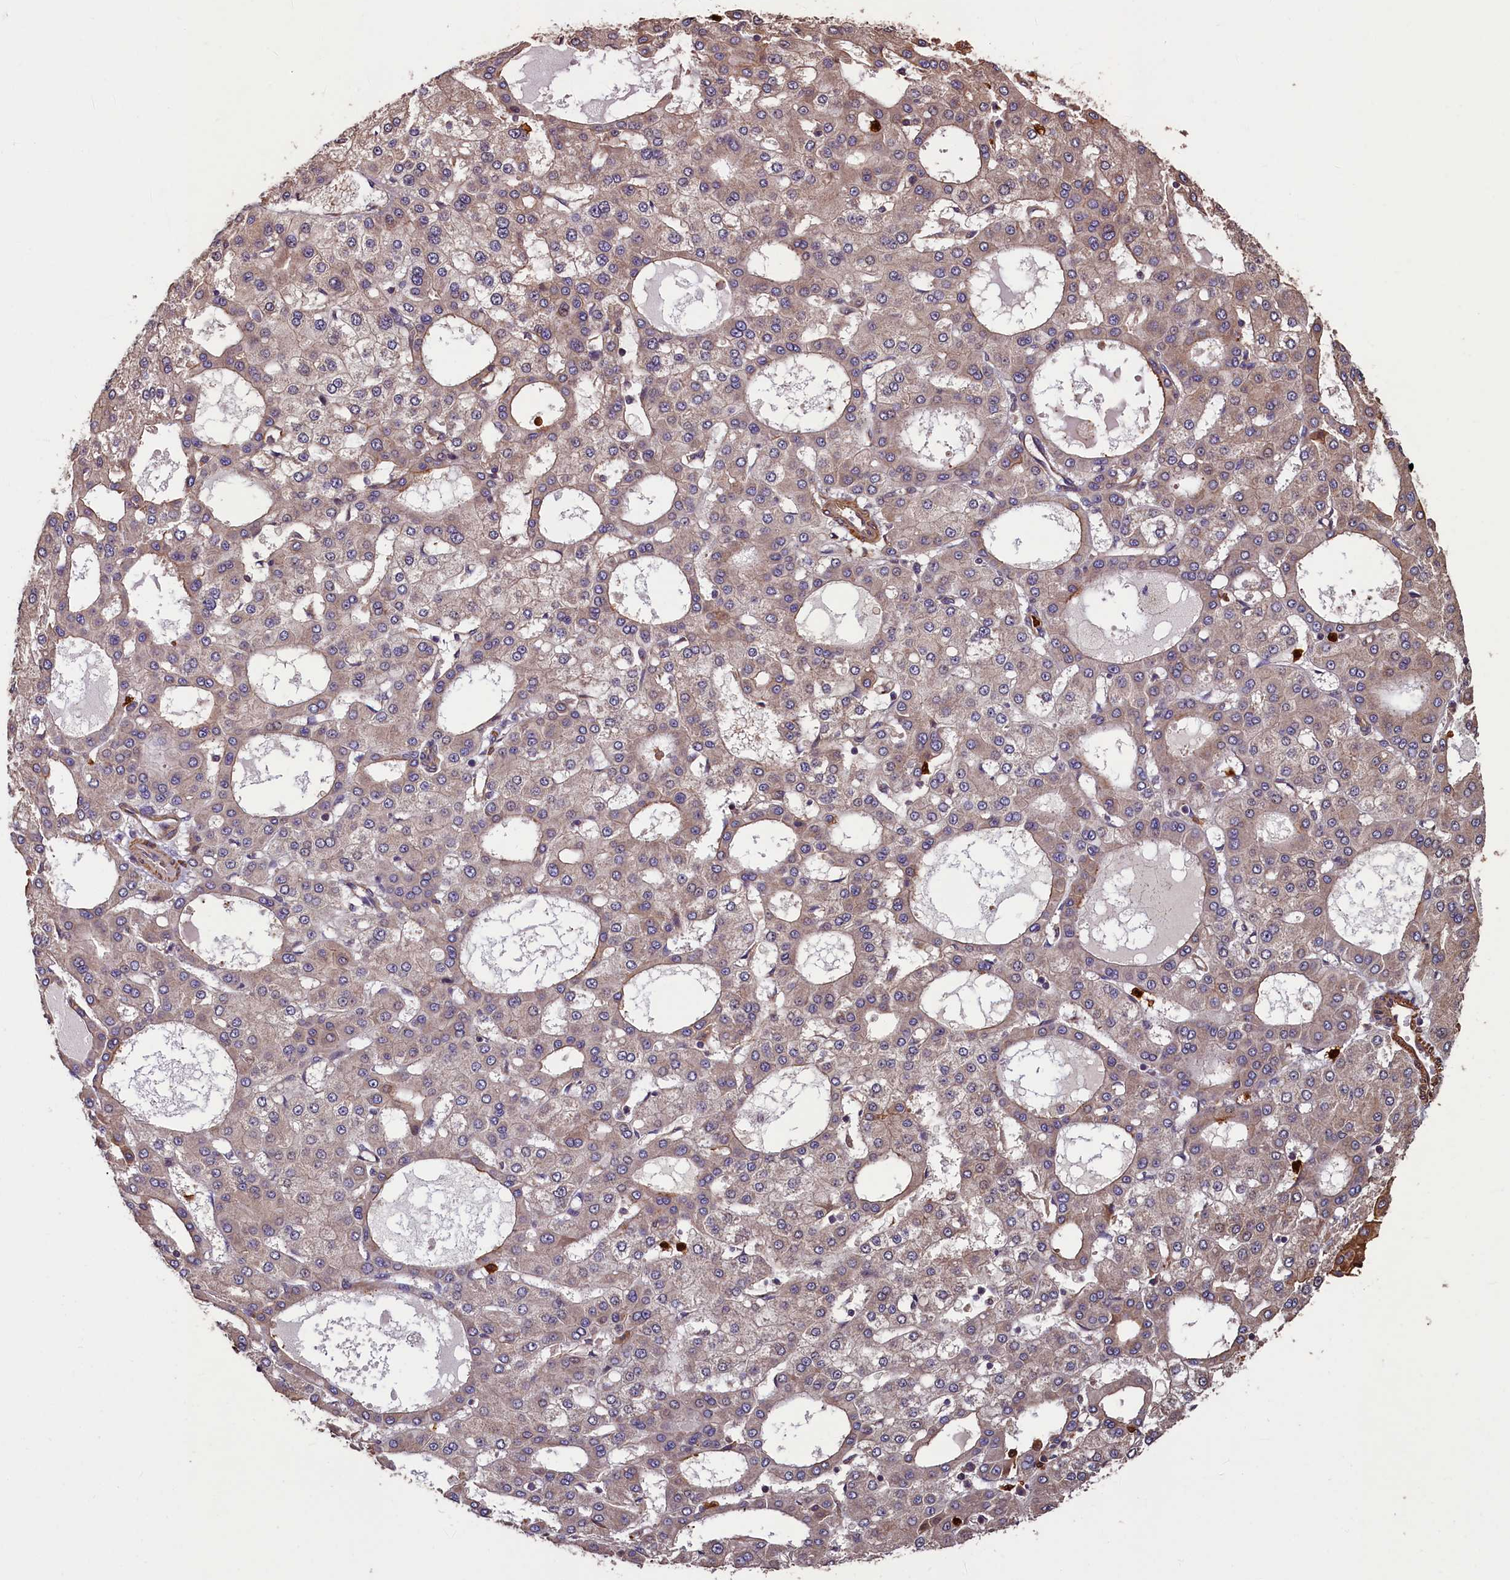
{"staining": {"intensity": "moderate", "quantity": "25%-75%", "location": "cytoplasmic/membranous"}, "tissue": "liver cancer", "cell_type": "Tumor cells", "image_type": "cancer", "snomed": [{"axis": "morphology", "description": "Carcinoma, Hepatocellular, NOS"}, {"axis": "topography", "description": "Liver"}], "caption": "Immunohistochemical staining of liver hepatocellular carcinoma shows medium levels of moderate cytoplasmic/membranous protein staining in about 25%-75% of tumor cells.", "gene": "CCDC102B", "patient": {"sex": "male", "age": 47}}